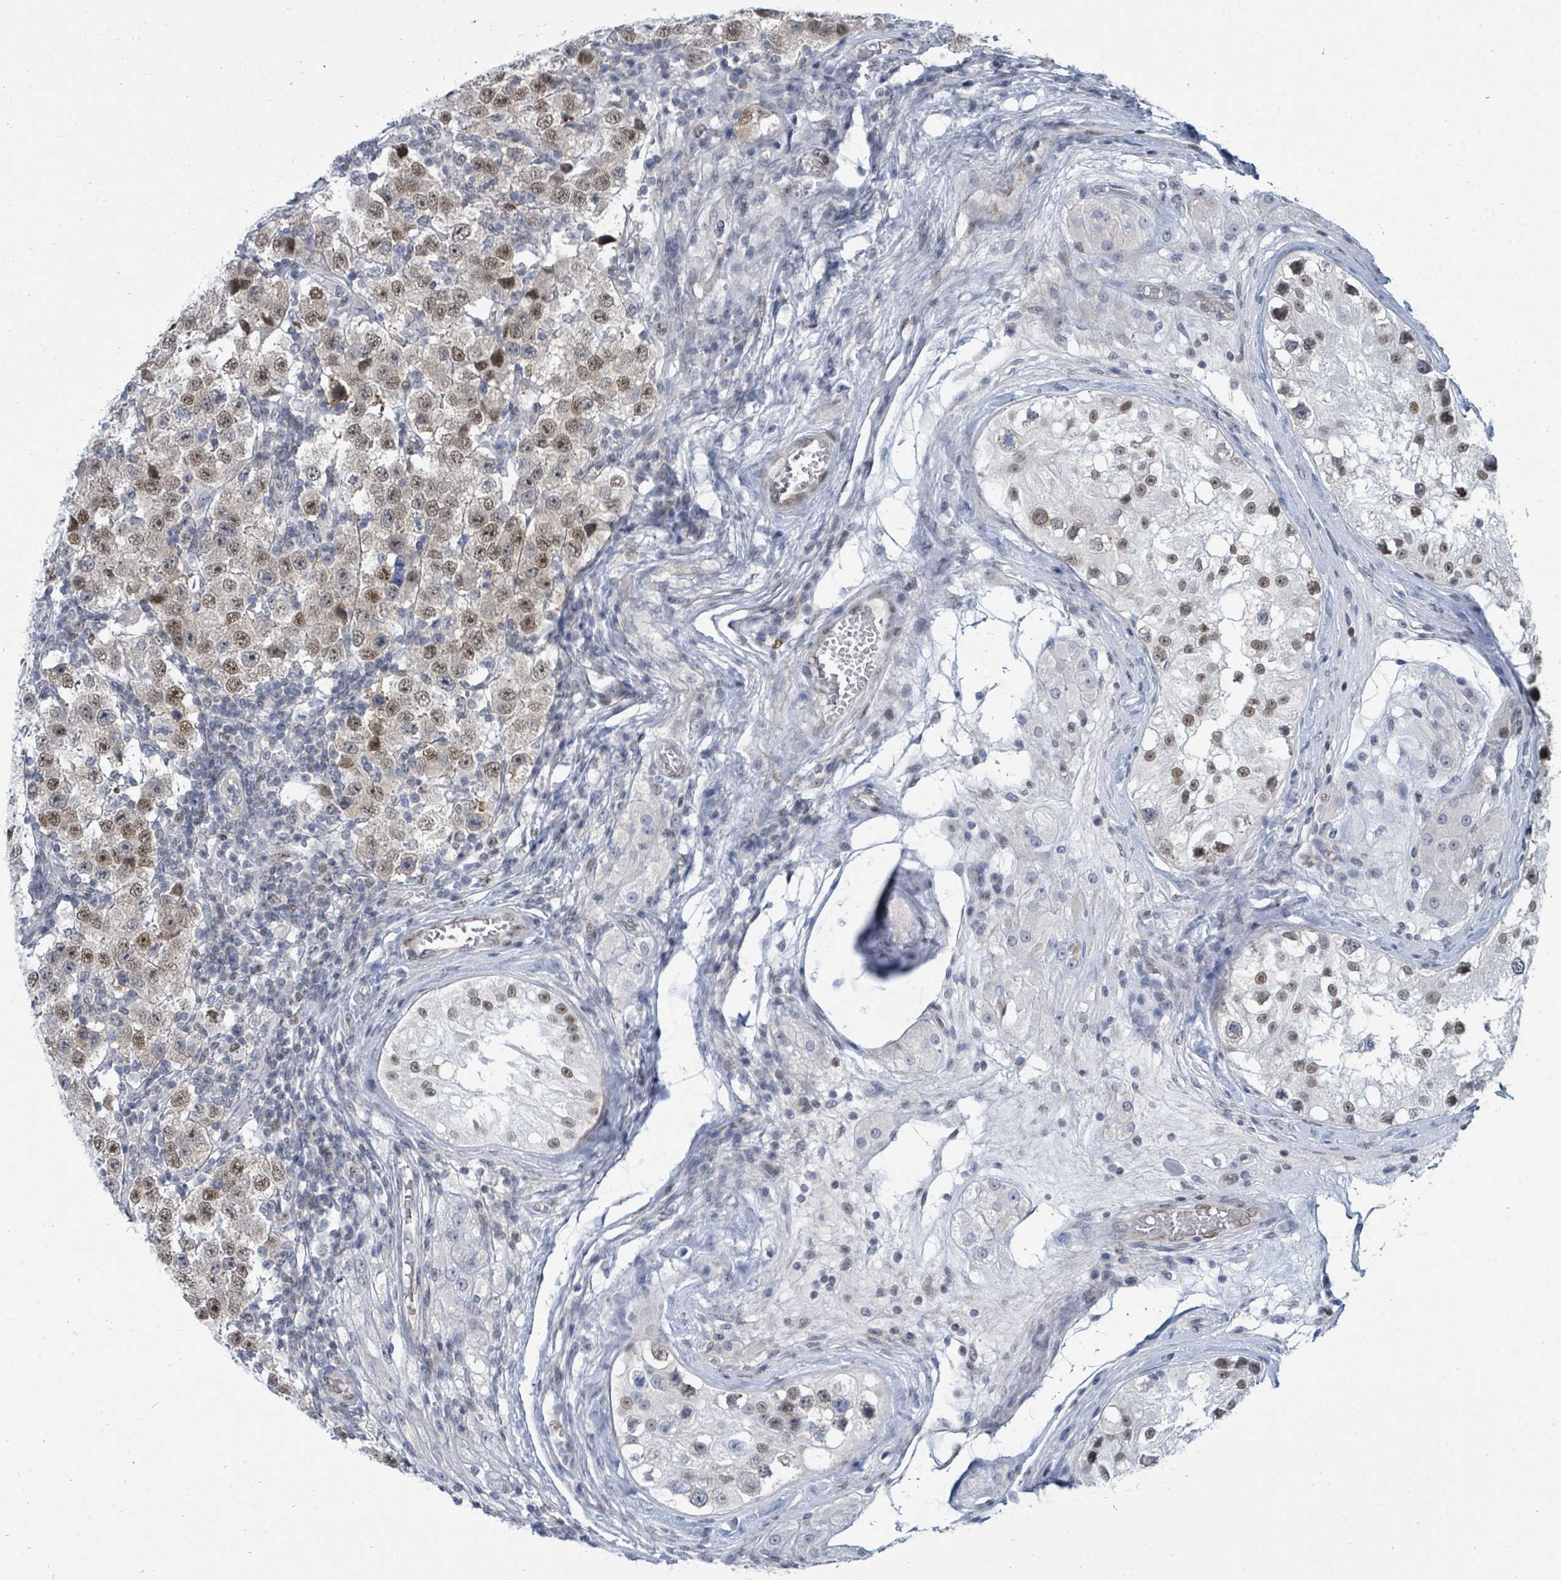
{"staining": {"intensity": "moderate", "quantity": ">75%", "location": "nuclear"}, "tissue": "testis cancer", "cell_type": "Tumor cells", "image_type": "cancer", "snomed": [{"axis": "morphology", "description": "Seminoma, NOS"}, {"axis": "topography", "description": "Testis"}], "caption": "A photomicrograph of testis cancer (seminoma) stained for a protein demonstrates moderate nuclear brown staining in tumor cells. The protein is shown in brown color, while the nuclei are stained blue.", "gene": "SUMO4", "patient": {"sex": "male", "age": 34}}